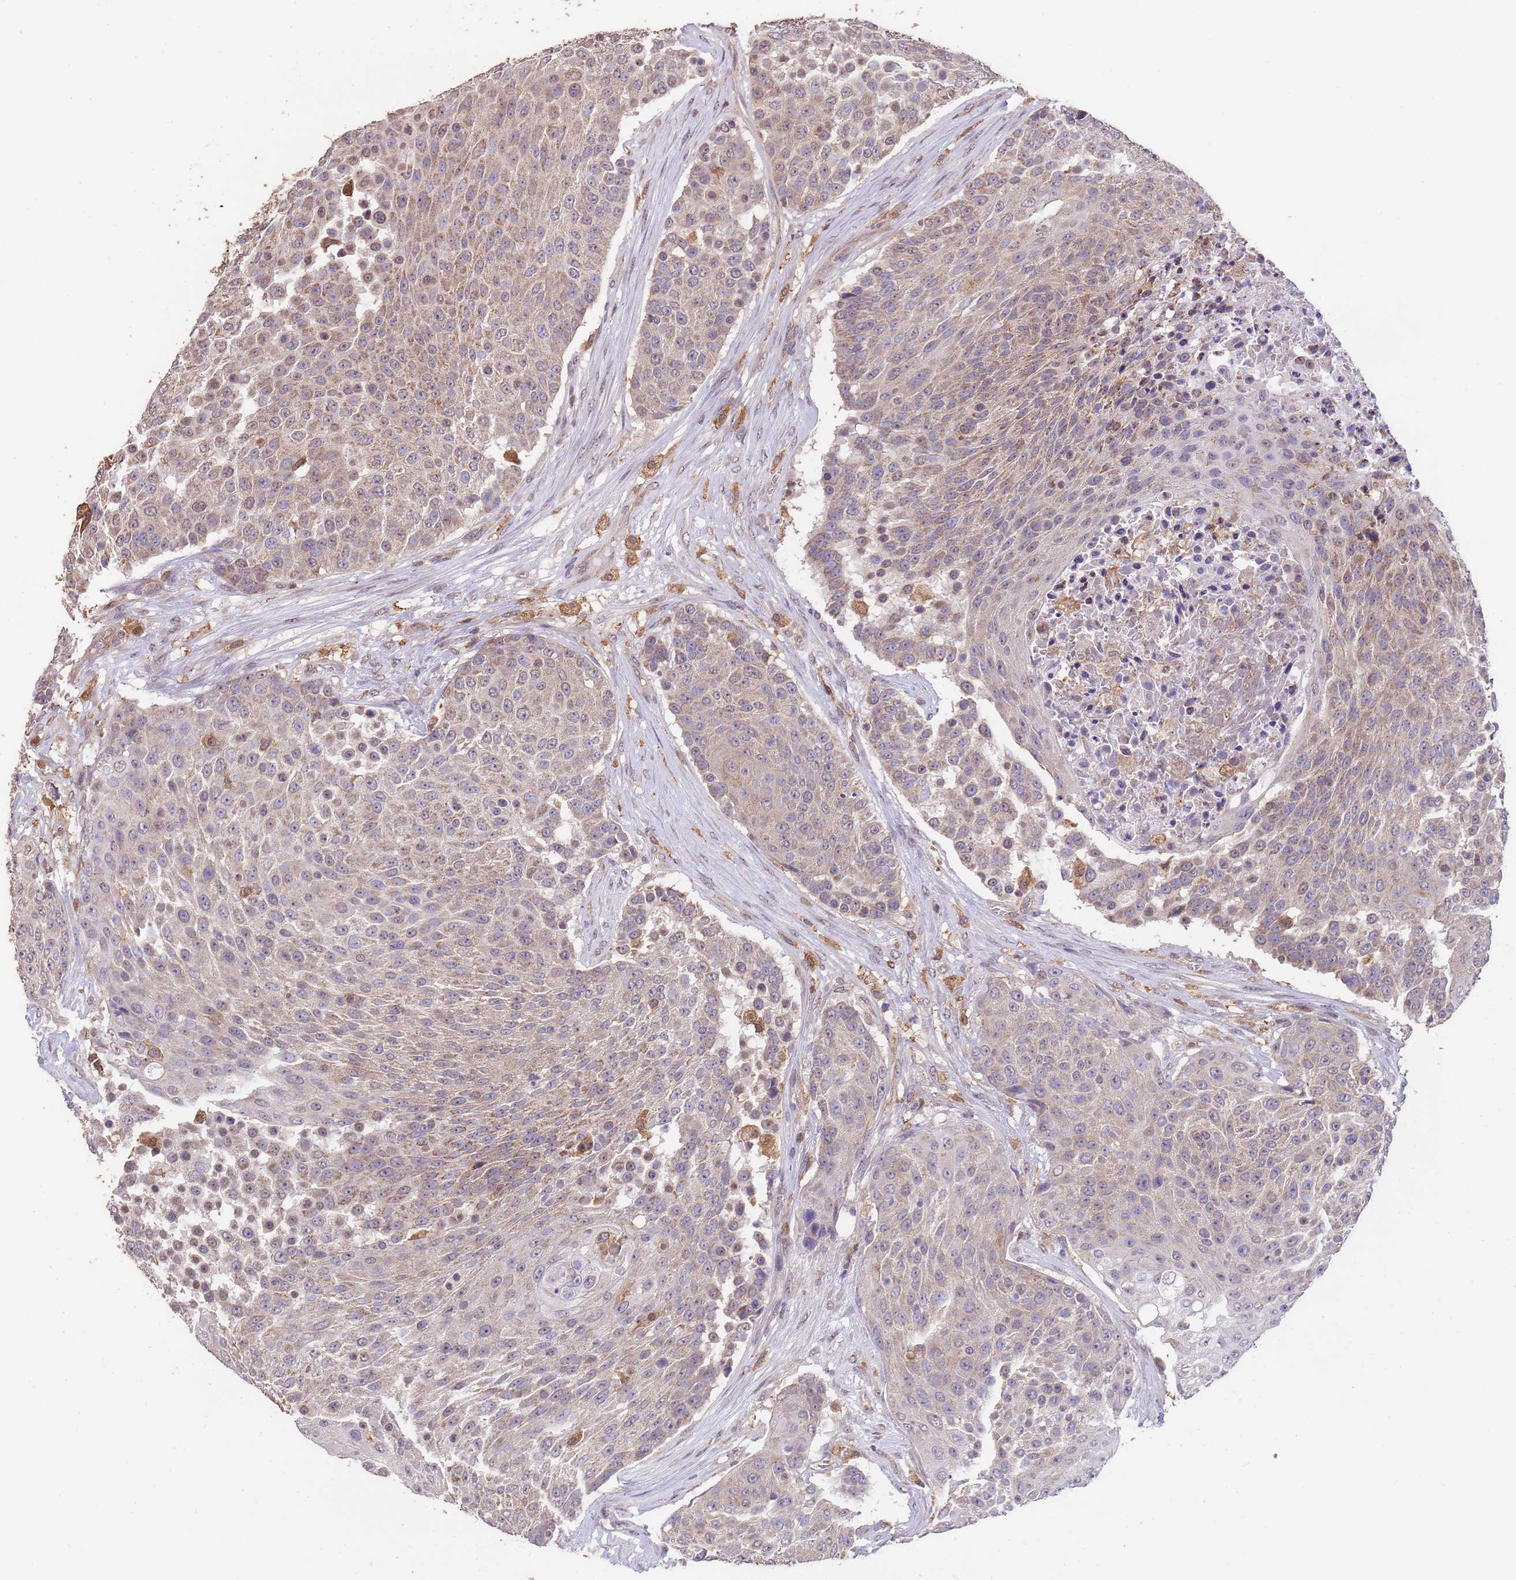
{"staining": {"intensity": "weak", "quantity": ">75%", "location": "cytoplasmic/membranous"}, "tissue": "urothelial cancer", "cell_type": "Tumor cells", "image_type": "cancer", "snomed": [{"axis": "morphology", "description": "Urothelial carcinoma, High grade"}, {"axis": "topography", "description": "Urinary bladder"}], "caption": "IHC photomicrograph of human high-grade urothelial carcinoma stained for a protein (brown), which shows low levels of weak cytoplasmic/membranous staining in approximately >75% of tumor cells.", "gene": "NPHP1", "patient": {"sex": "female", "age": 63}}